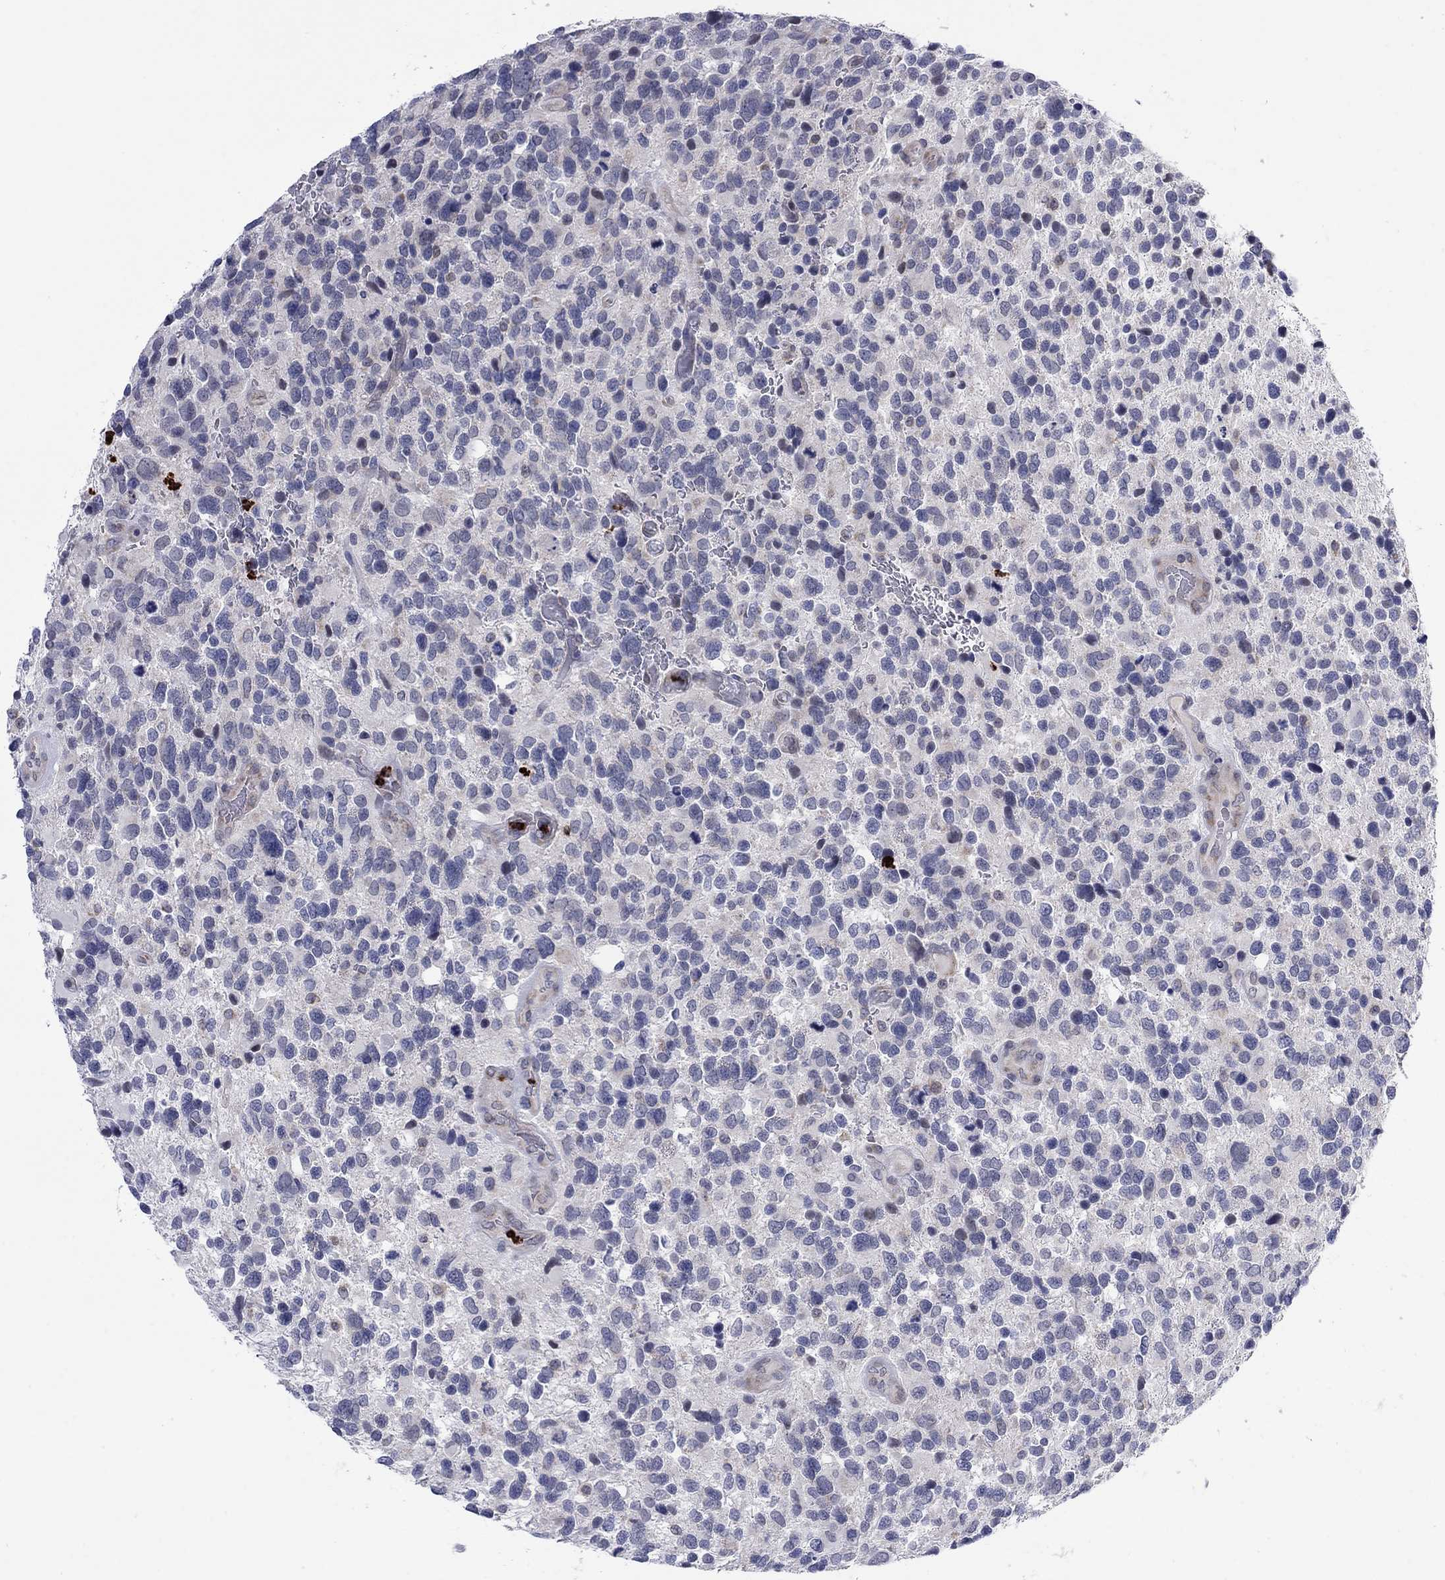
{"staining": {"intensity": "negative", "quantity": "none", "location": "none"}, "tissue": "glioma", "cell_type": "Tumor cells", "image_type": "cancer", "snomed": [{"axis": "morphology", "description": "Glioma, malignant, Low grade"}, {"axis": "topography", "description": "Brain"}], "caption": "An immunohistochemistry image of glioma is shown. There is no staining in tumor cells of glioma.", "gene": "MTRFR", "patient": {"sex": "female", "age": 32}}